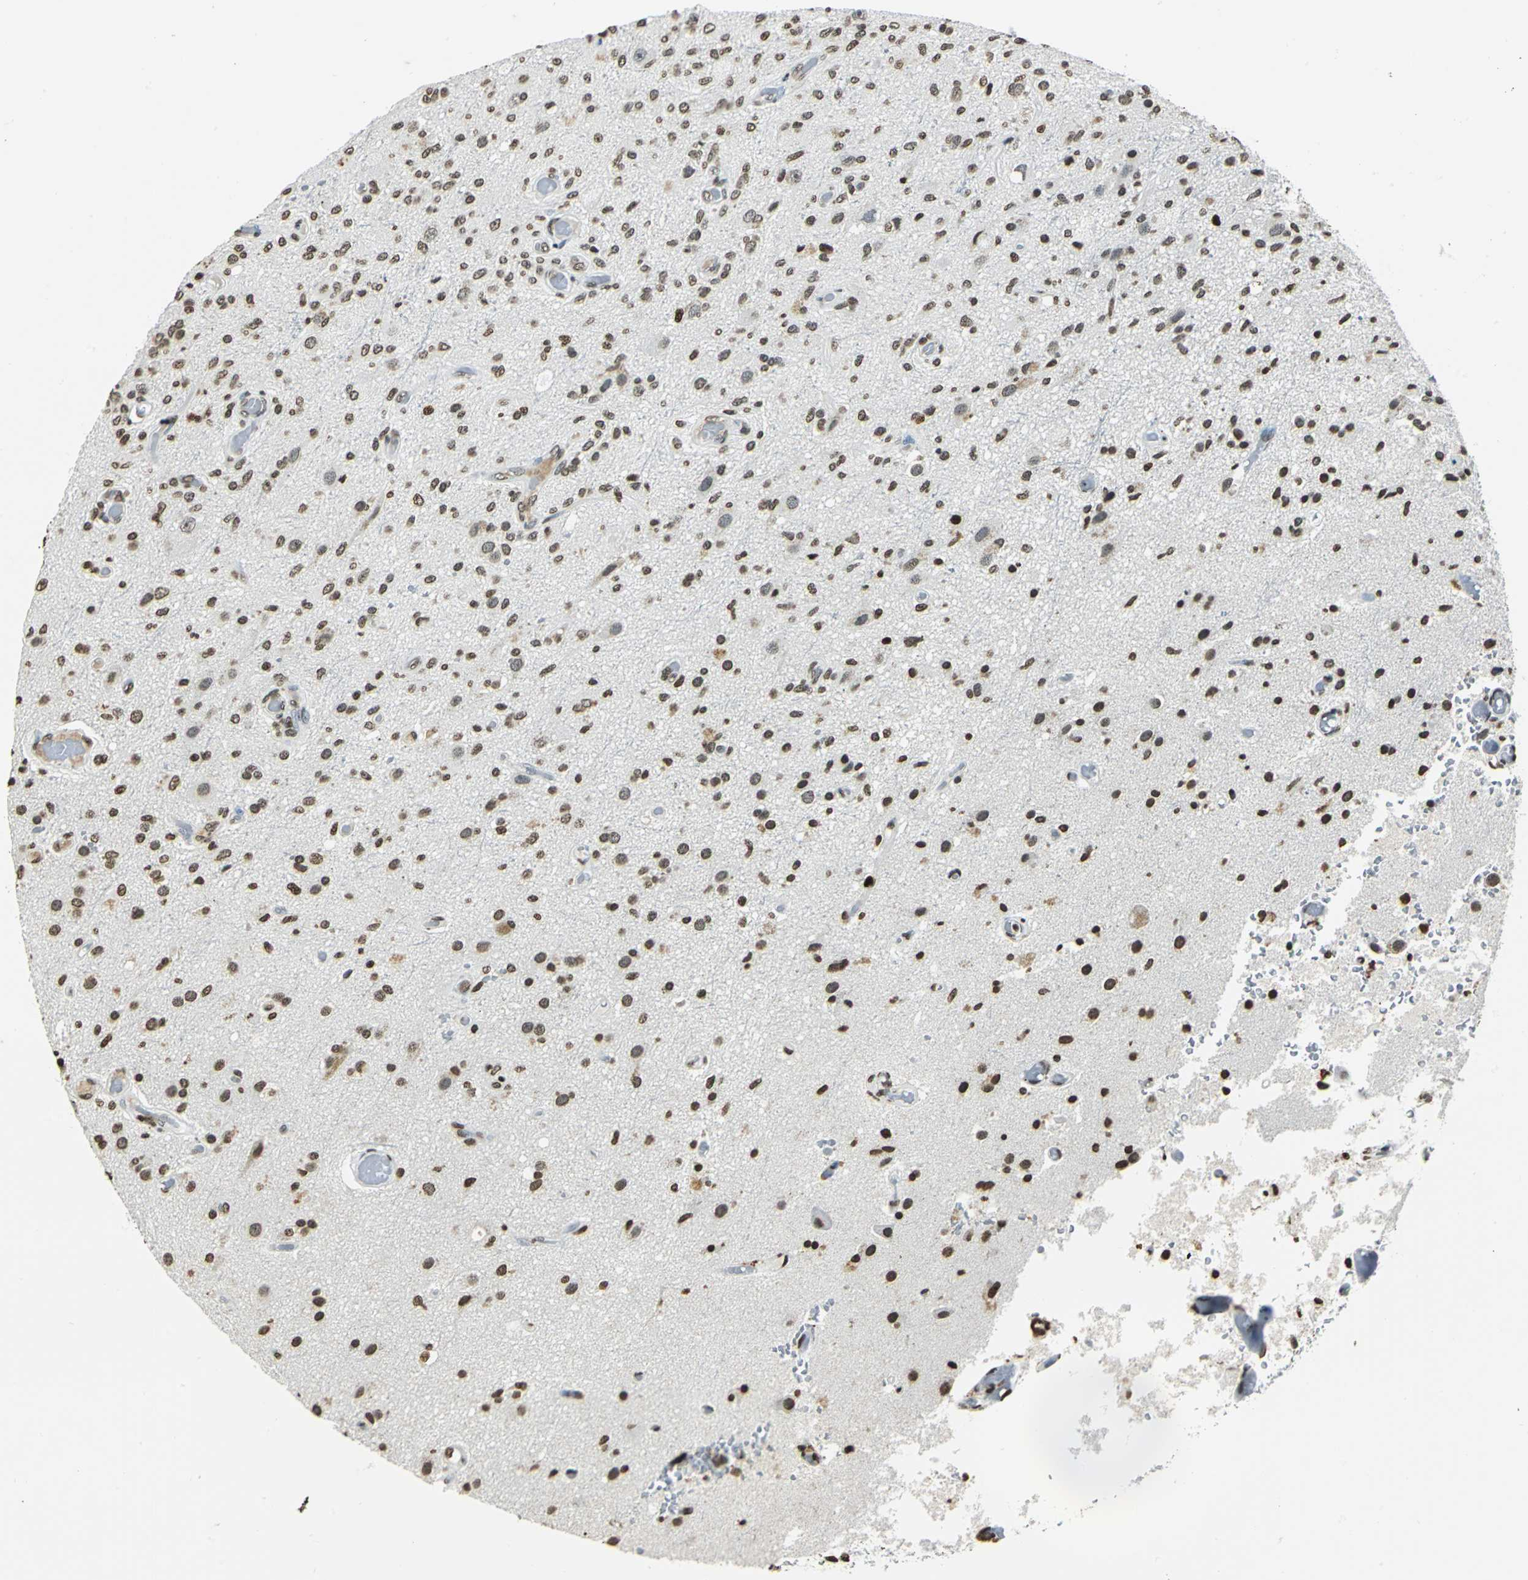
{"staining": {"intensity": "strong", "quantity": ">75%", "location": "nuclear"}, "tissue": "glioma", "cell_type": "Tumor cells", "image_type": "cancer", "snomed": [{"axis": "morphology", "description": "Normal tissue, NOS"}, {"axis": "morphology", "description": "Glioma, malignant, High grade"}, {"axis": "topography", "description": "Cerebral cortex"}], "caption": "Immunohistochemistry (DAB (3,3'-diaminobenzidine)) staining of malignant glioma (high-grade) shows strong nuclear protein staining in approximately >75% of tumor cells.", "gene": "MCM4", "patient": {"sex": "male", "age": 77}}